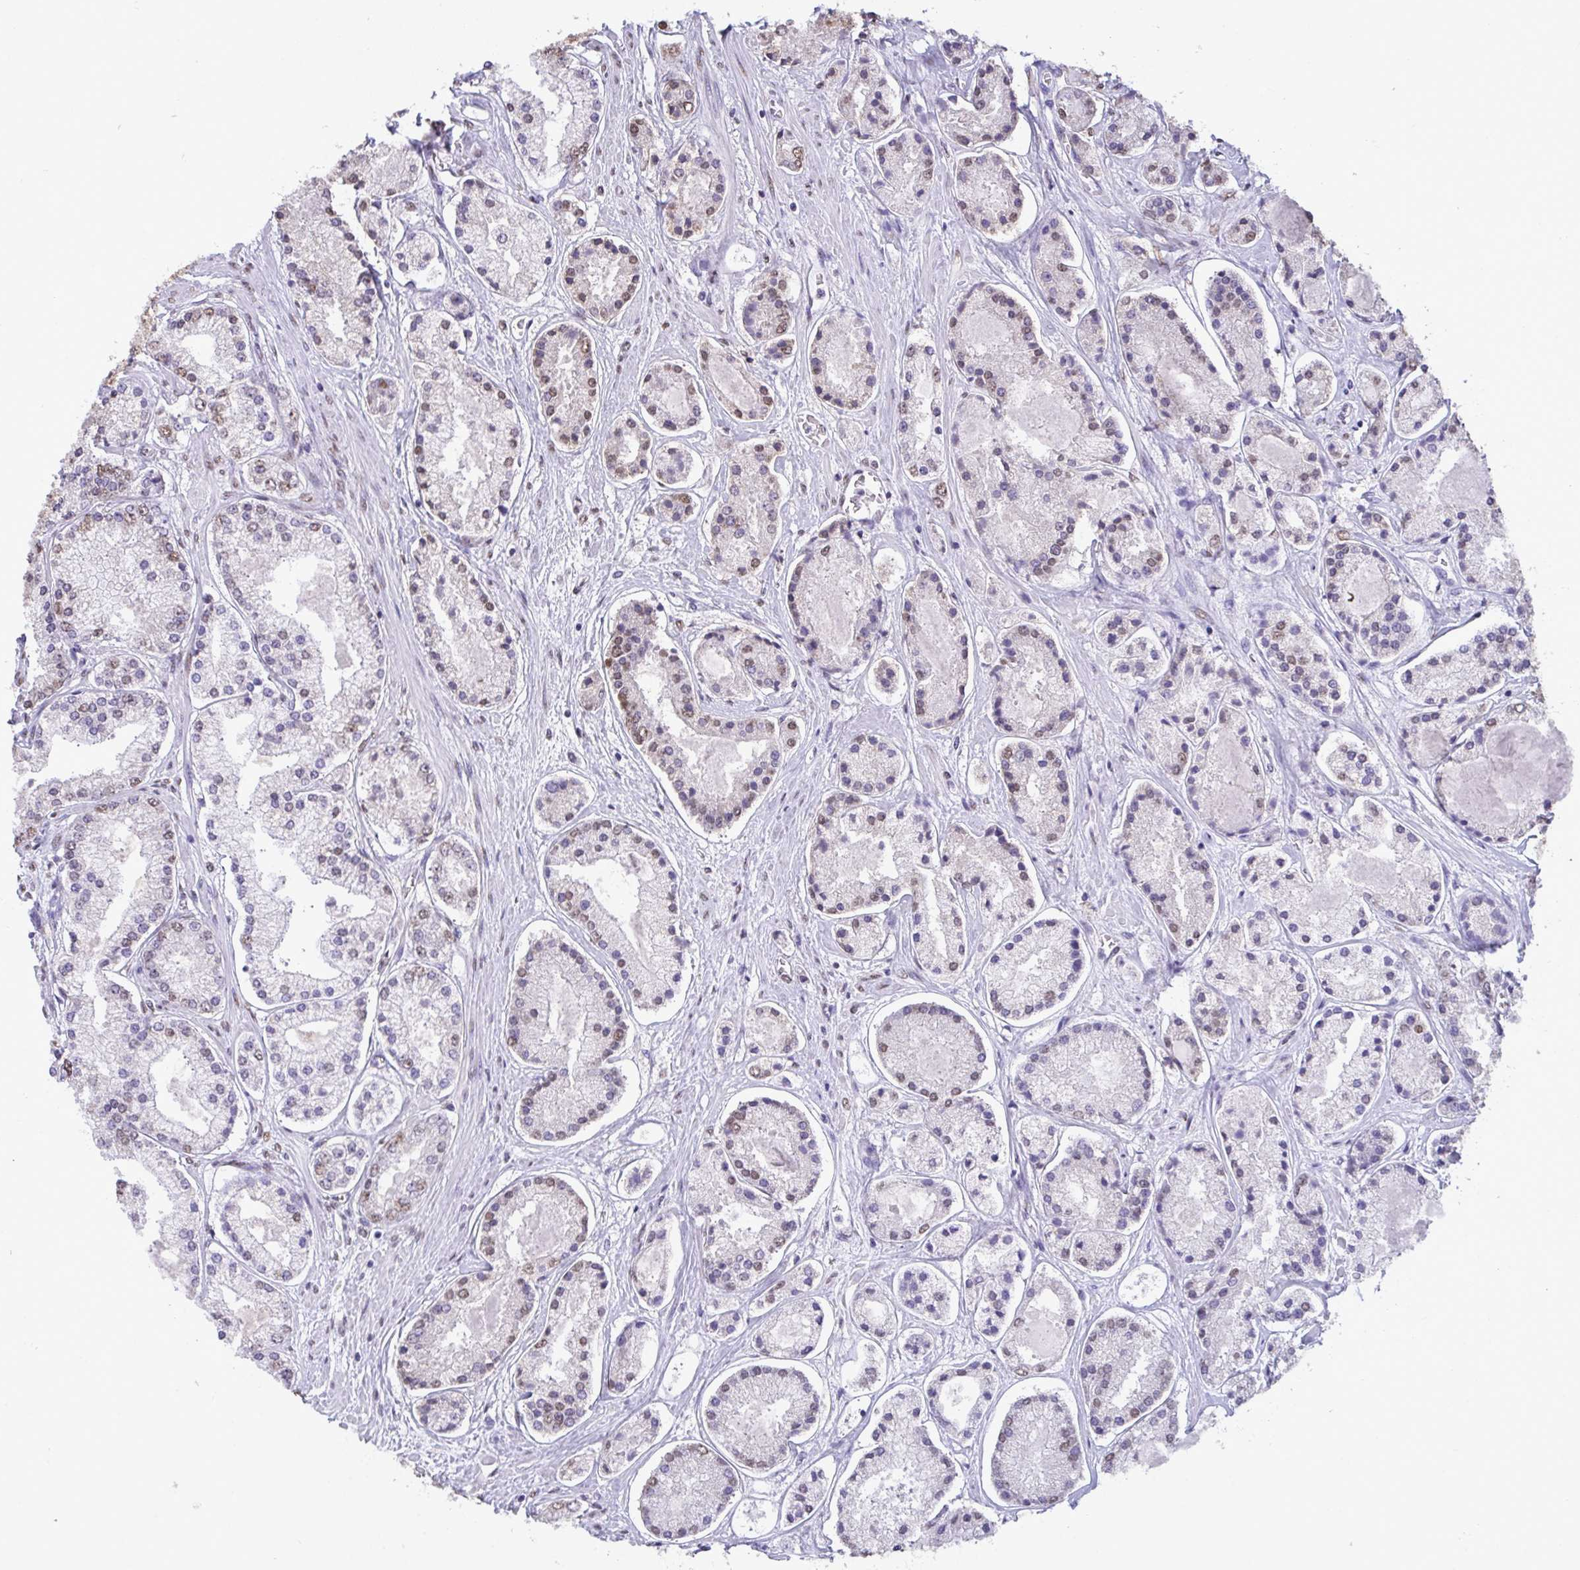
{"staining": {"intensity": "moderate", "quantity": "25%-75%", "location": "nuclear"}, "tissue": "prostate cancer", "cell_type": "Tumor cells", "image_type": "cancer", "snomed": [{"axis": "morphology", "description": "Adenocarcinoma, High grade"}, {"axis": "topography", "description": "Prostate"}], "caption": "A brown stain labels moderate nuclear staining of a protein in prostate cancer (adenocarcinoma (high-grade)) tumor cells.", "gene": "SEMA6B", "patient": {"sex": "male", "age": 67}}